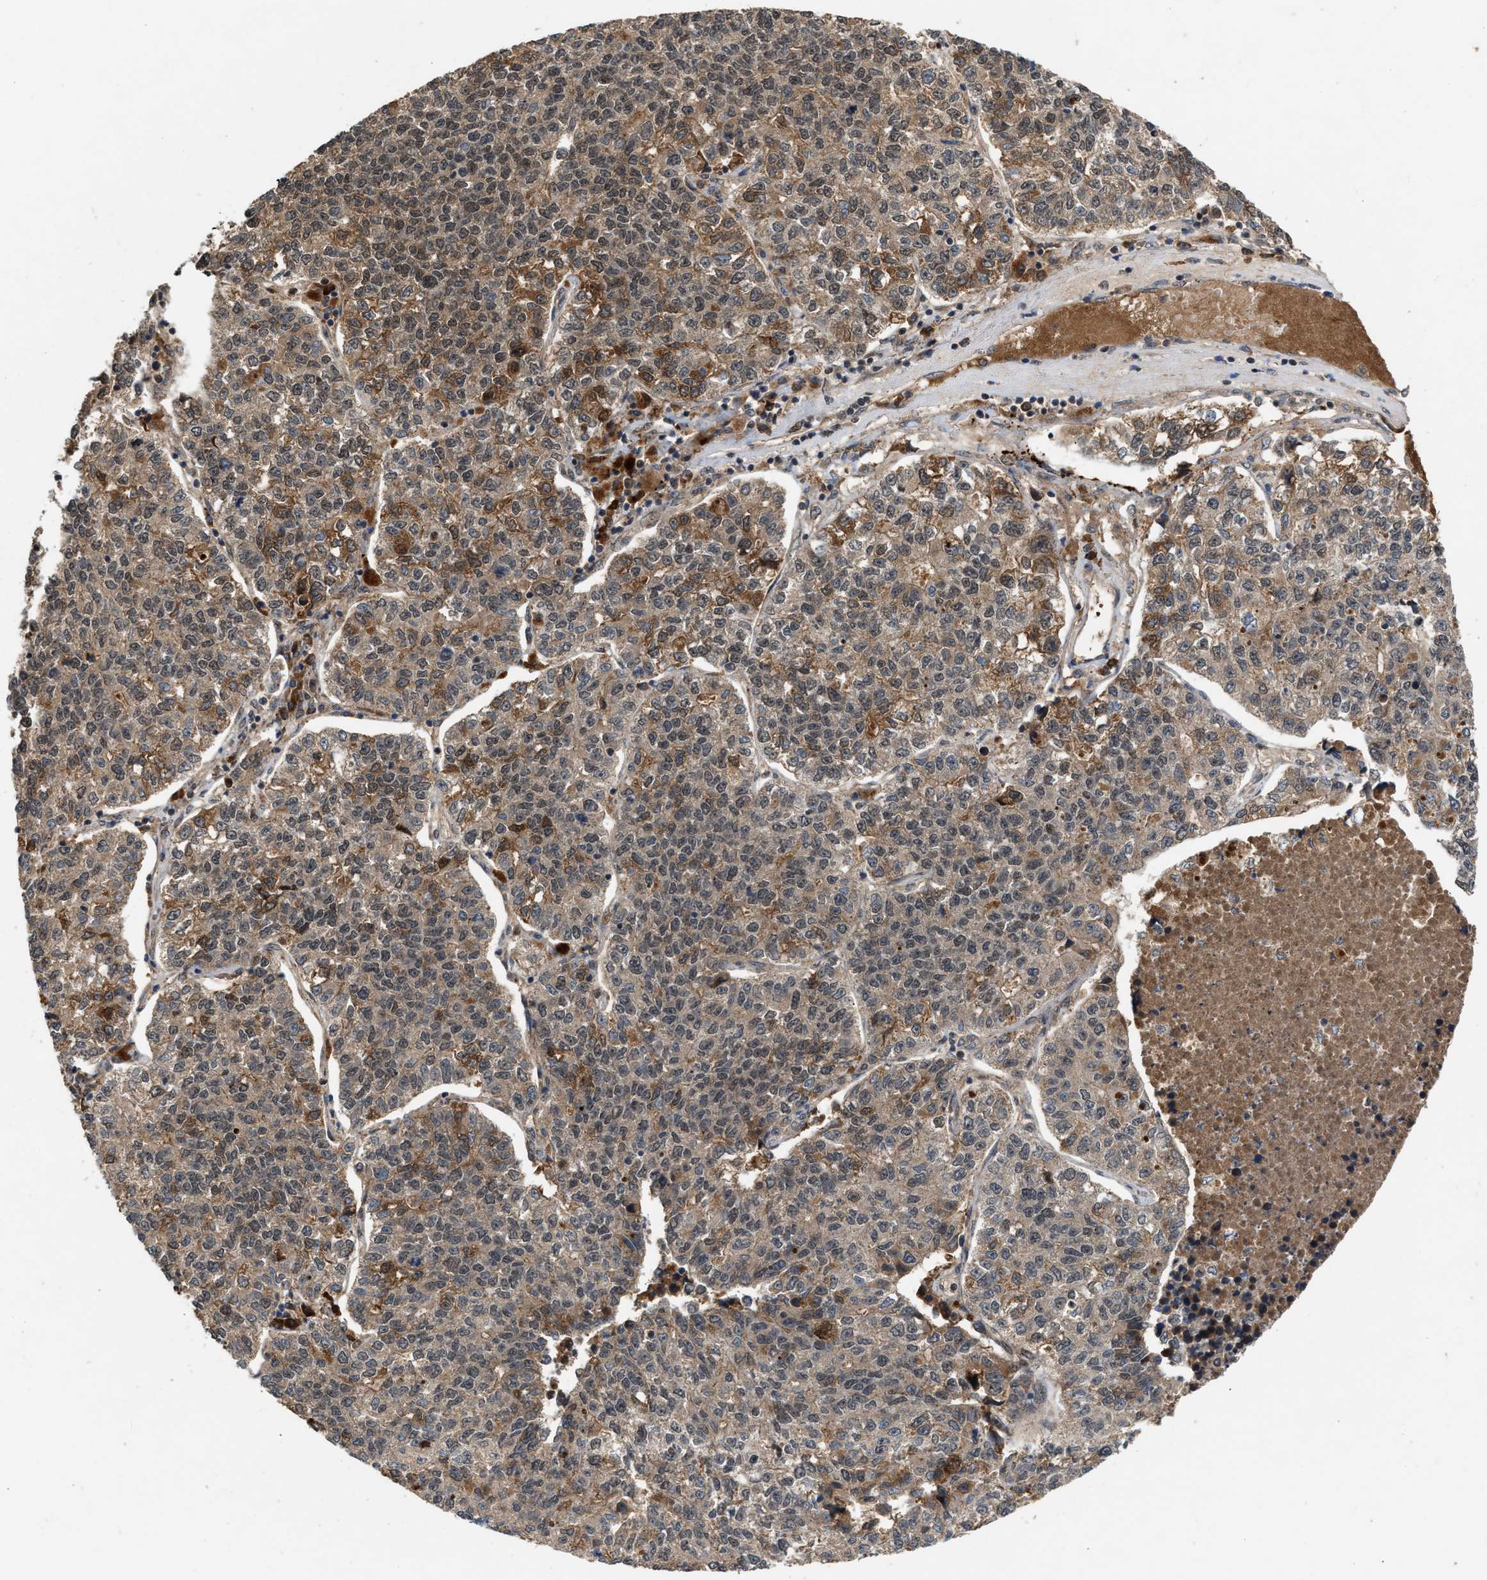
{"staining": {"intensity": "moderate", "quantity": "<25%", "location": "cytoplasmic/membranous,nuclear"}, "tissue": "lung cancer", "cell_type": "Tumor cells", "image_type": "cancer", "snomed": [{"axis": "morphology", "description": "Adenocarcinoma, NOS"}, {"axis": "topography", "description": "Lung"}], "caption": "Lung adenocarcinoma stained with a brown dye reveals moderate cytoplasmic/membranous and nuclear positive staining in about <25% of tumor cells.", "gene": "RUSC2", "patient": {"sex": "male", "age": 49}}